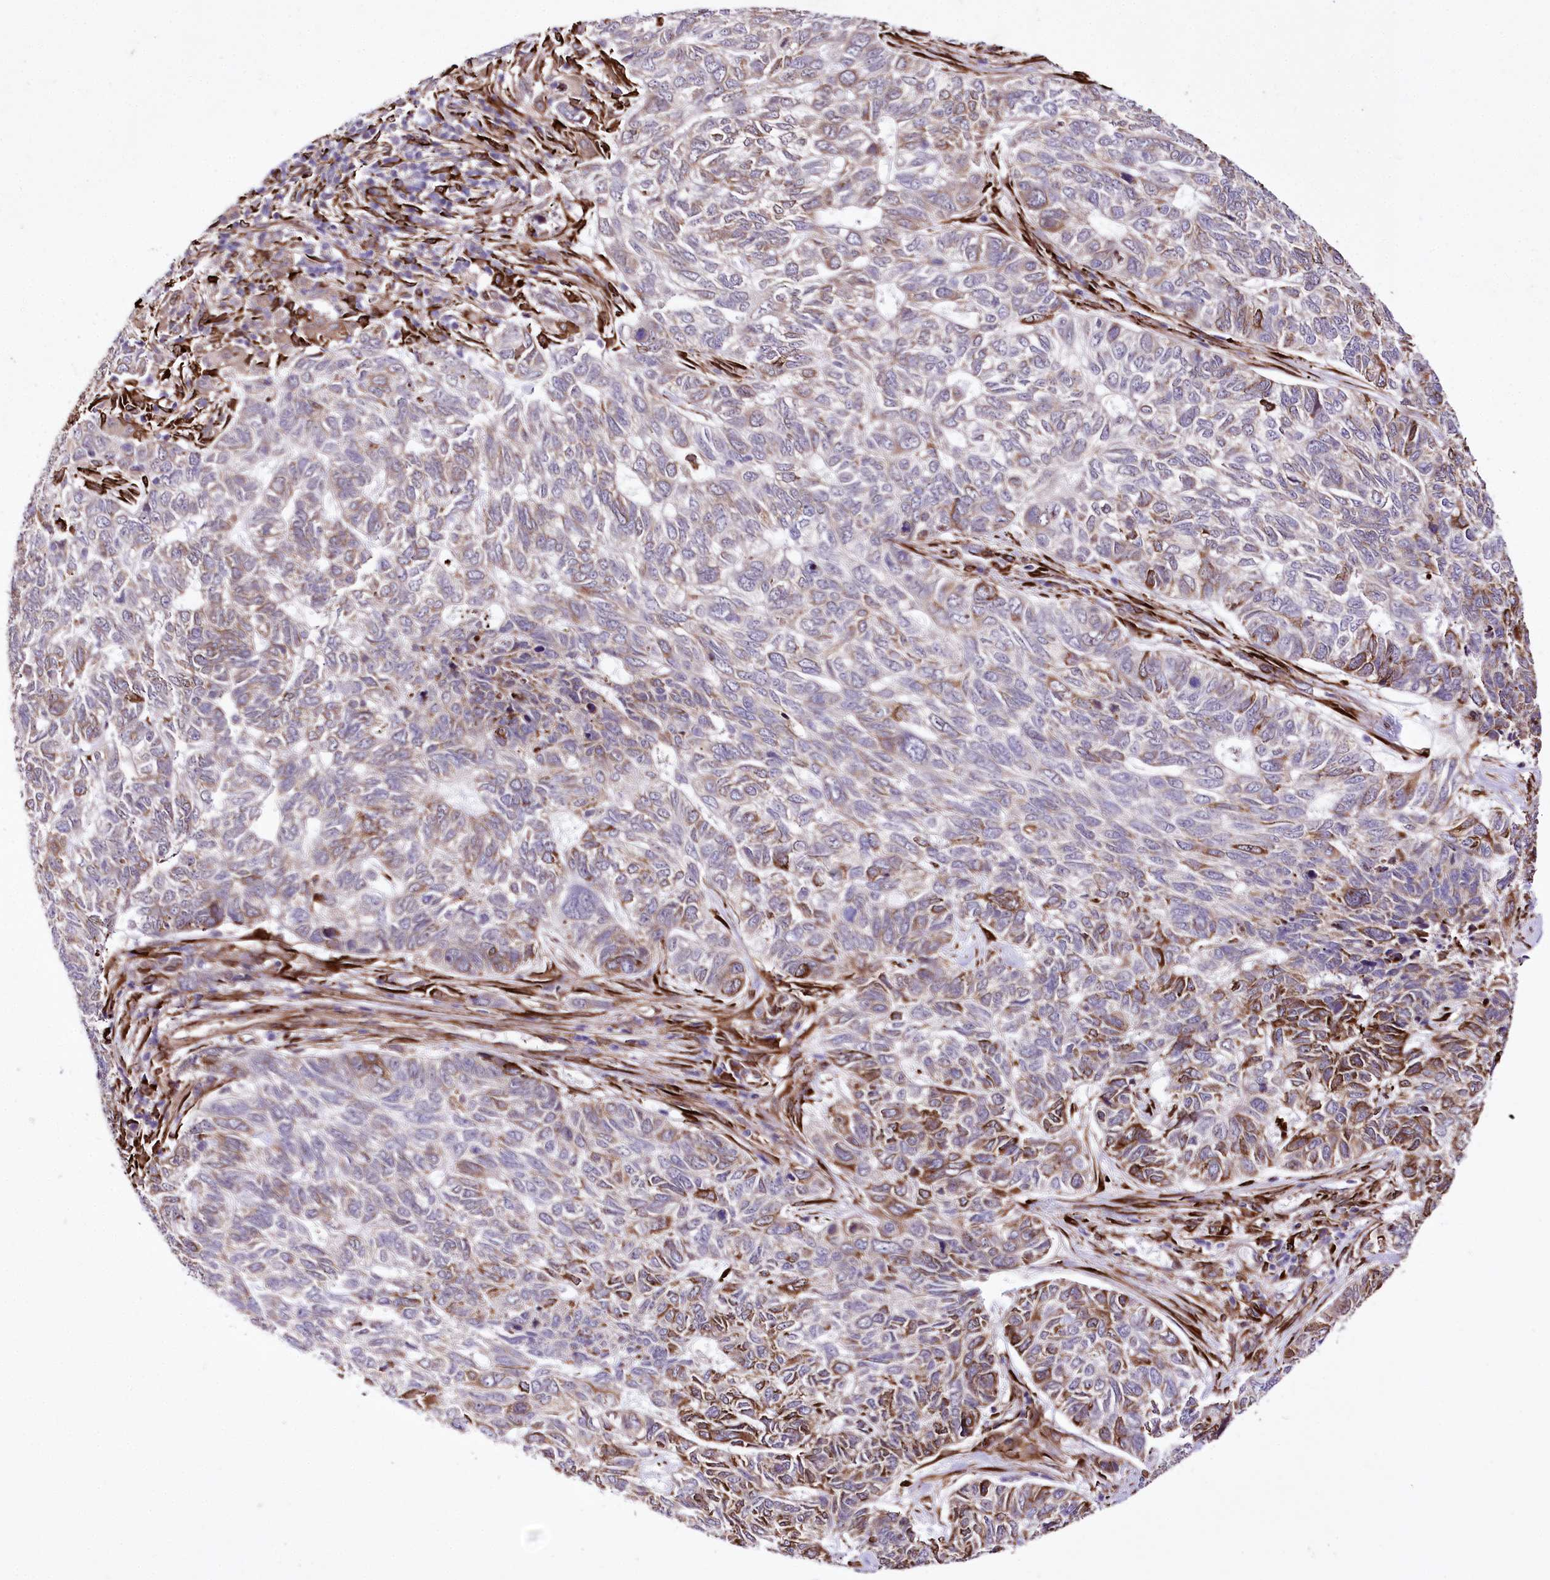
{"staining": {"intensity": "moderate", "quantity": "25%-75%", "location": "cytoplasmic/membranous"}, "tissue": "skin cancer", "cell_type": "Tumor cells", "image_type": "cancer", "snomed": [{"axis": "morphology", "description": "Basal cell carcinoma"}, {"axis": "topography", "description": "Skin"}], "caption": "Tumor cells display medium levels of moderate cytoplasmic/membranous staining in about 25%-75% of cells in human skin cancer (basal cell carcinoma).", "gene": "WWC1", "patient": {"sex": "female", "age": 65}}